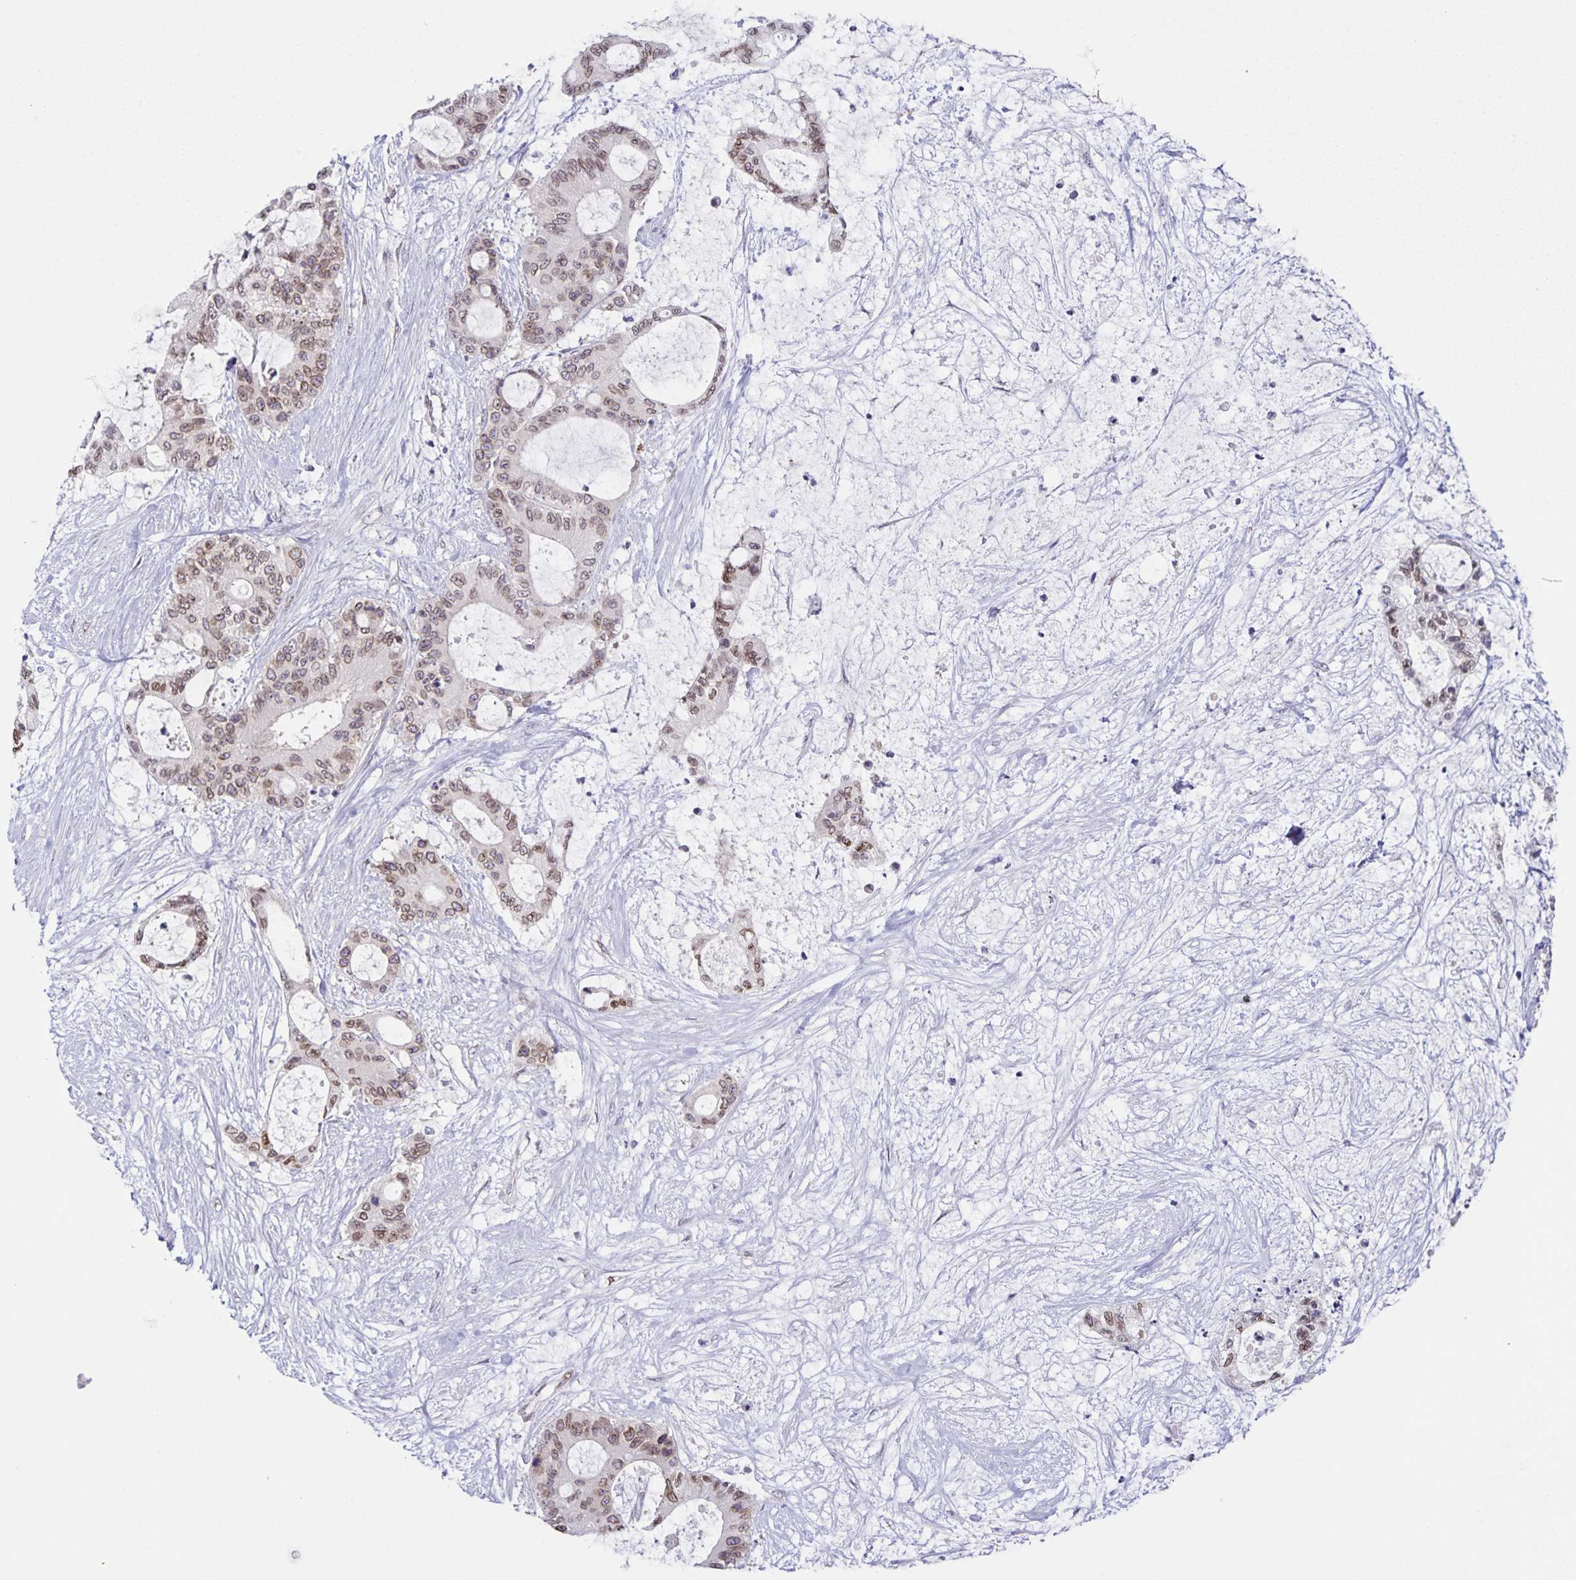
{"staining": {"intensity": "moderate", "quantity": ">75%", "location": "cytoplasmic/membranous,nuclear"}, "tissue": "liver cancer", "cell_type": "Tumor cells", "image_type": "cancer", "snomed": [{"axis": "morphology", "description": "Normal tissue, NOS"}, {"axis": "morphology", "description": "Cholangiocarcinoma"}, {"axis": "topography", "description": "Liver"}, {"axis": "topography", "description": "Peripheral nerve tissue"}], "caption": "A medium amount of moderate cytoplasmic/membranous and nuclear staining is identified in approximately >75% of tumor cells in liver cancer tissue.", "gene": "SYNE2", "patient": {"sex": "female", "age": 73}}